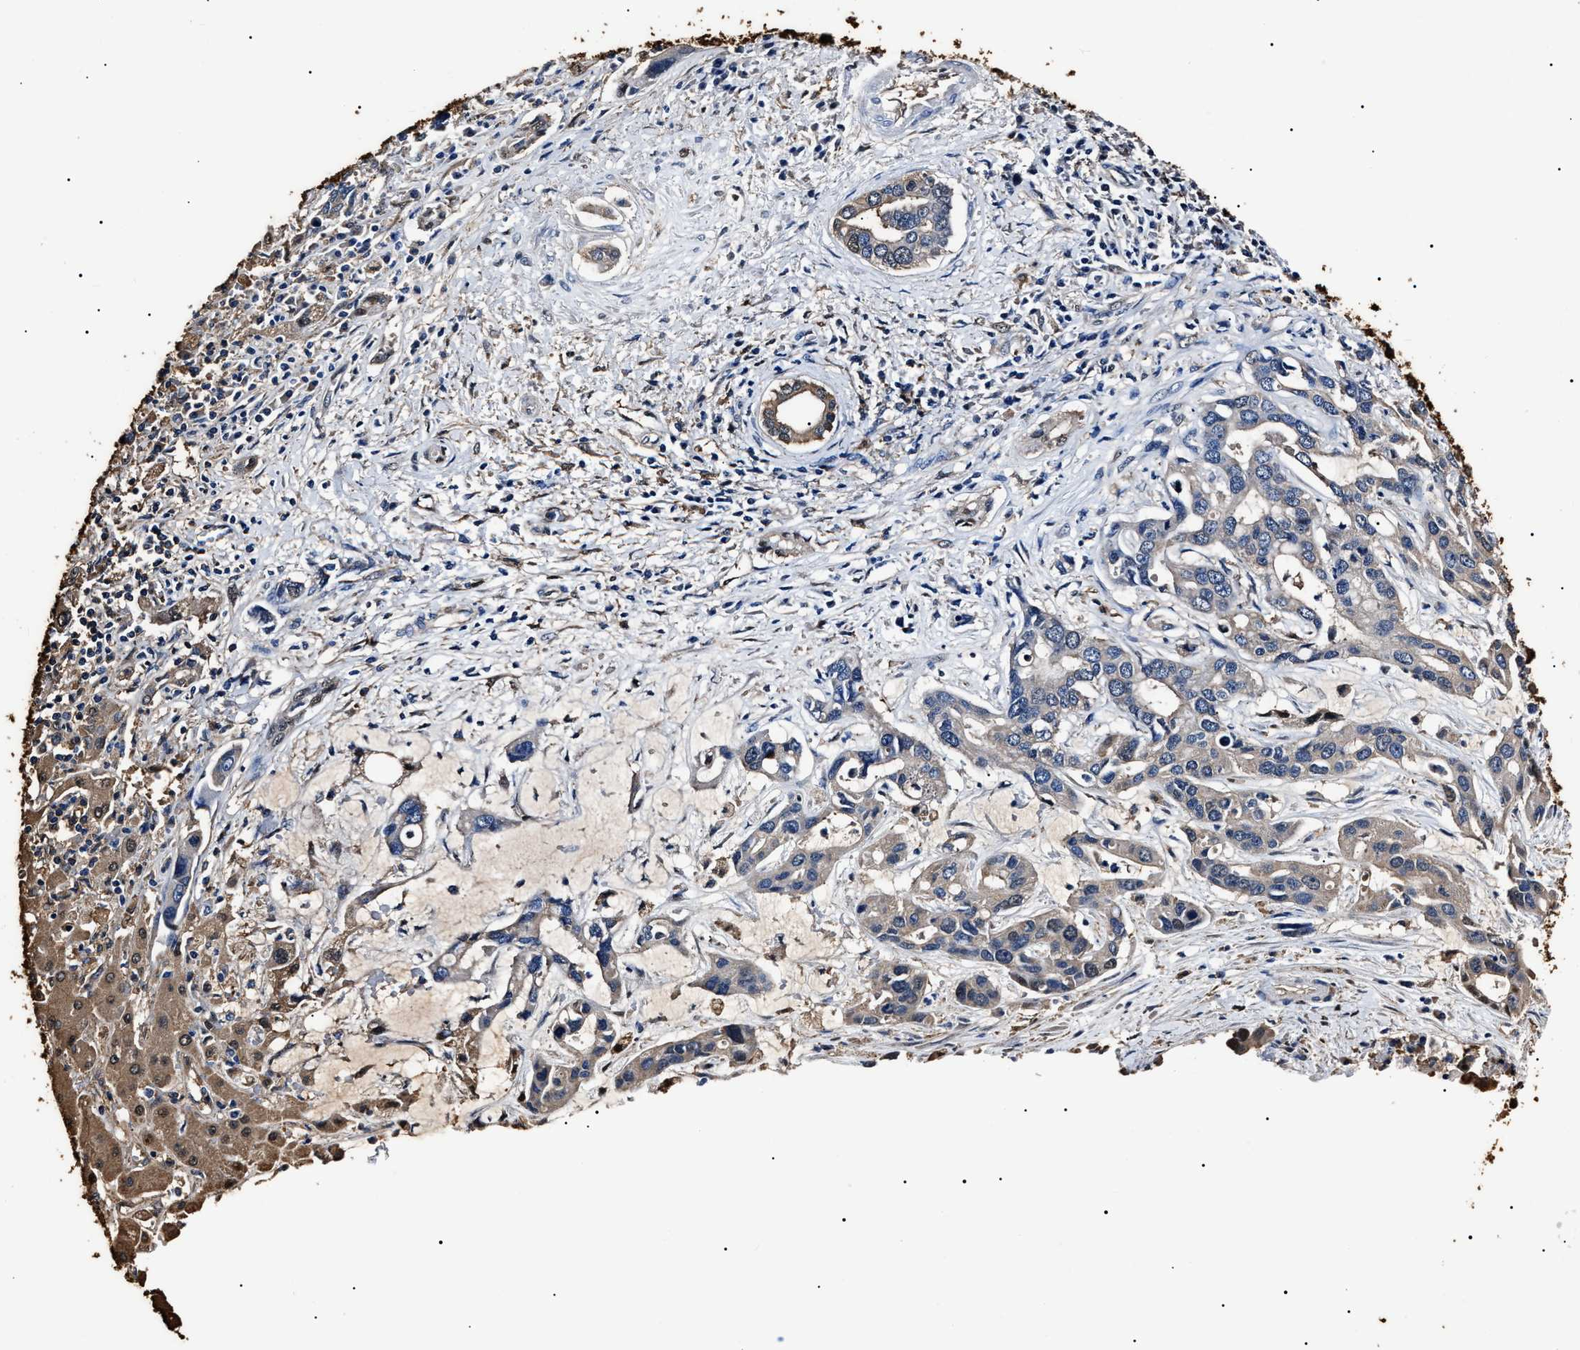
{"staining": {"intensity": "negative", "quantity": "none", "location": "none"}, "tissue": "liver cancer", "cell_type": "Tumor cells", "image_type": "cancer", "snomed": [{"axis": "morphology", "description": "Cholangiocarcinoma"}, {"axis": "topography", "description": "Liver"}], "caption": "This histopathology image is of cholangiocarcinoma (liver) stained with immunohistochemistry to label a protein in brown with the nuclei are counter-stained blue. There is no positivity in tumor cells.", "gene": "ALDH1A1", "patient": {"sex": "female", "age": 65}}